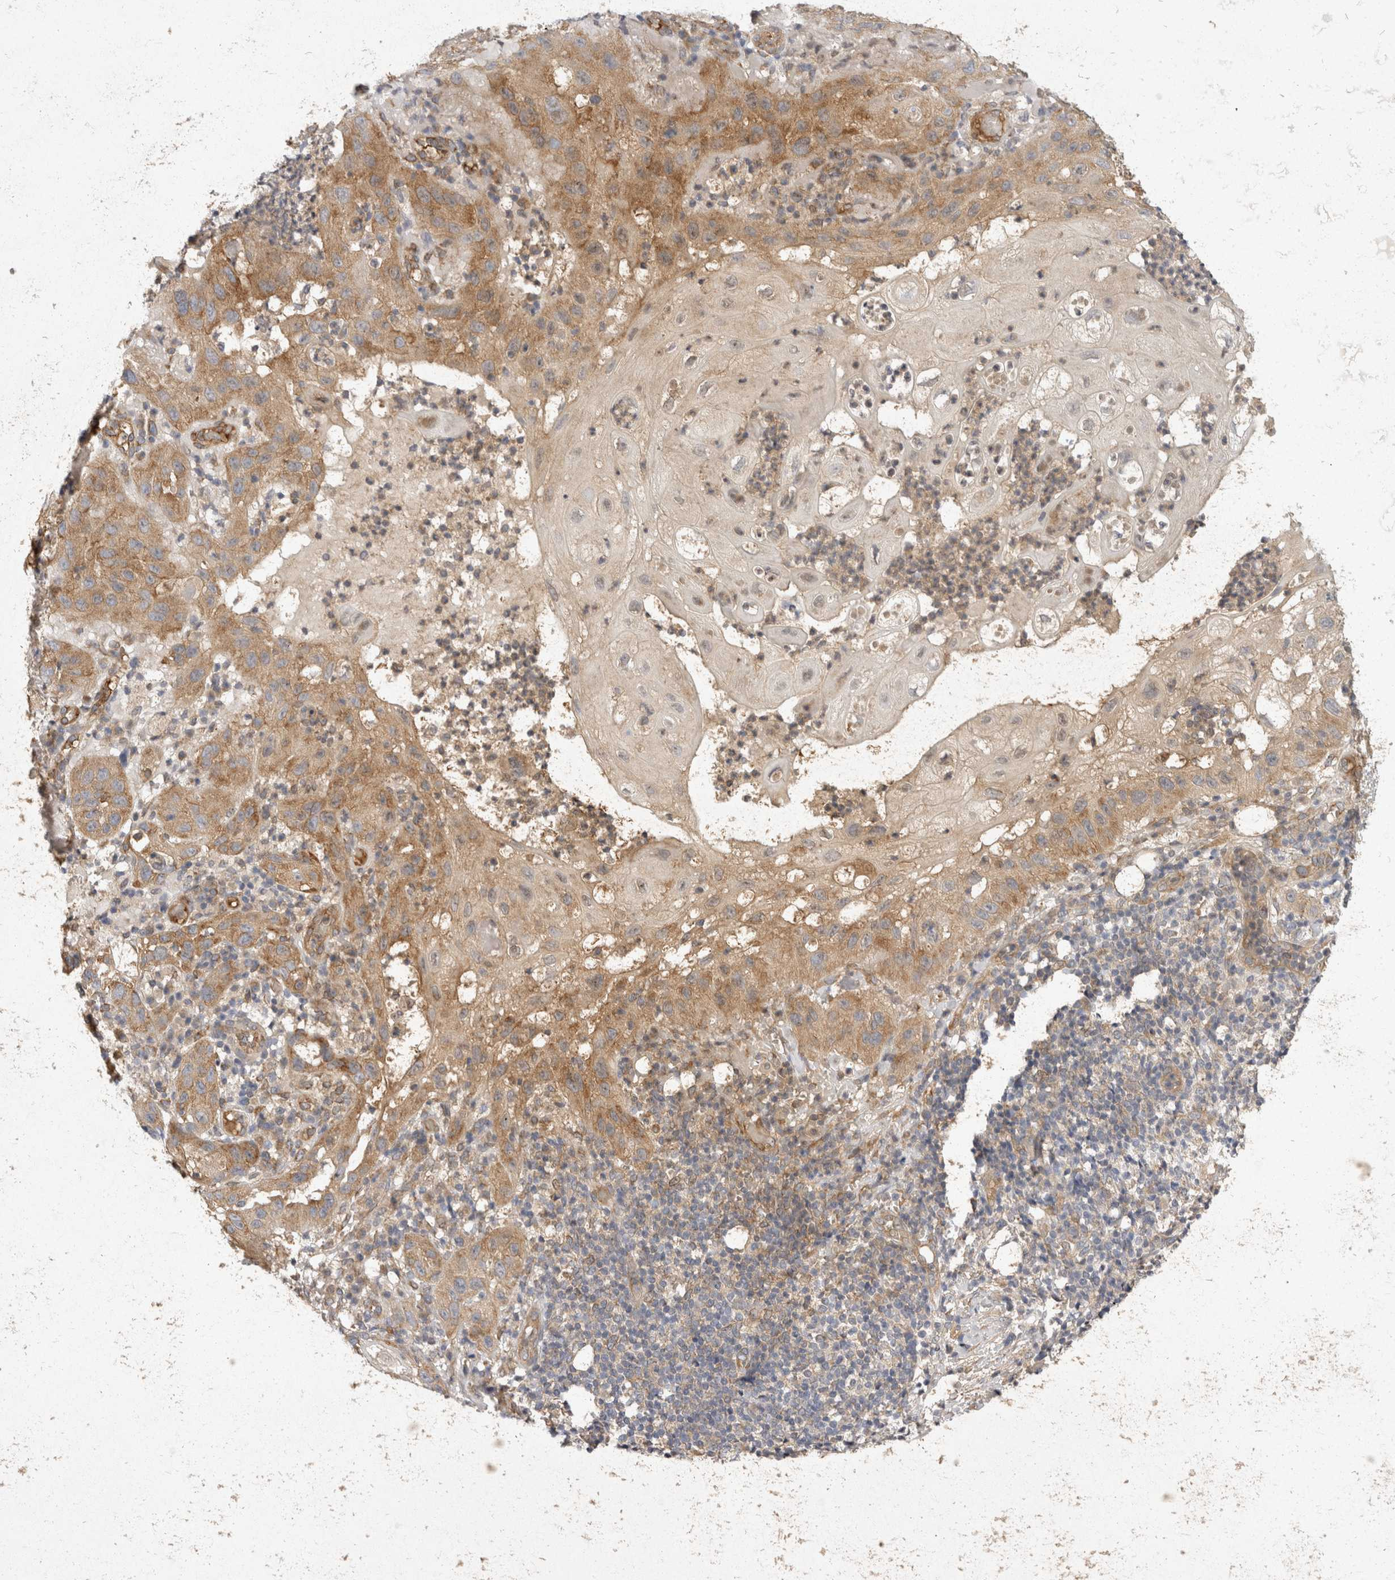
{"staining": {"intensity": "moderate", "quantity": ">75%", "location": "cytoplasmic/membranous"}, "tissue": "skin cancer", "cell_type": "Tumor cells", "image_type": "cancer", "snomed": [{"axis": "morphology", "description": "Normal tissue, NOS"}, {"axis": "morphology", "description": "Squamous cell carcinoma, NOS"}, {"axis": "topography", "description": "Skin"}], "caption": "High-power microscopy captured an IHC micrograph of skin cancer, revealing moderate cytoplasmic/membranous staining in approximately >75% of tumor cells.", "gene": "EIF4G3", "patient": {"sex": "female", "age": 96}}